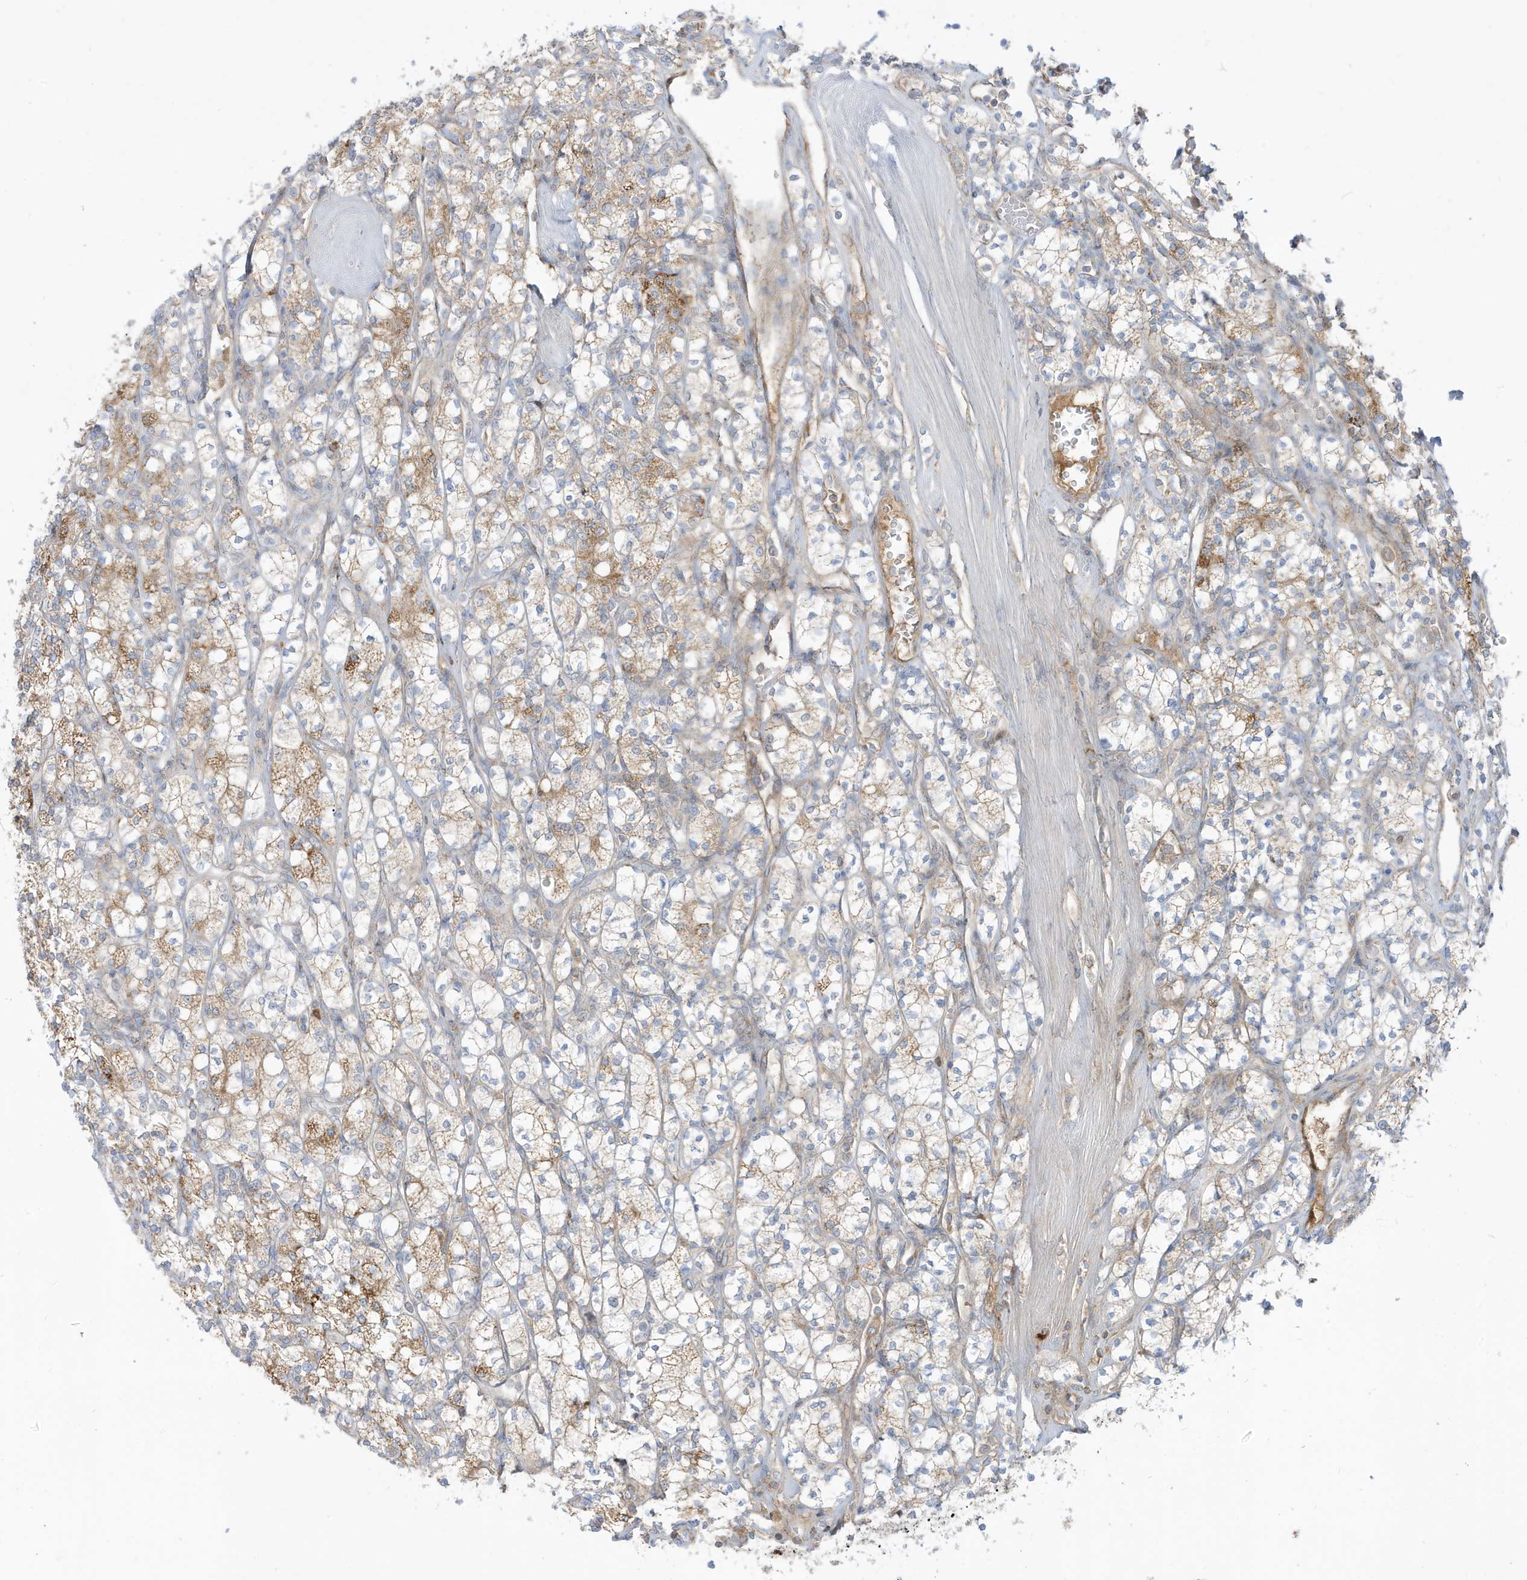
{"staining": {"intensity": "moderate", "quantity": "25%-75%", "location": "cytoplasmic/membranous"}, "tissue": "renal cancer", "cell_type": "Tumor cells", "image_type": "cancer", "snomed": [{"axis": "morphology", "description": "Adenocarcinoma, NOS"}, {"axis": "topography", "description": "Kidney"}], "caption": "DAB (3,3'-diaminobenzidine) immunohistochemical staining of human renal adenocarcinoma reveals moderate cytoplasmic/membranous protein staining in about 25%-75% of tumor cells. Immunohistochemistry (ihc) stains the protein of interest in brown and the nuclei are stained blue.", "gene": "IFT57", "patient": {"sex": "male", "age": 77}}